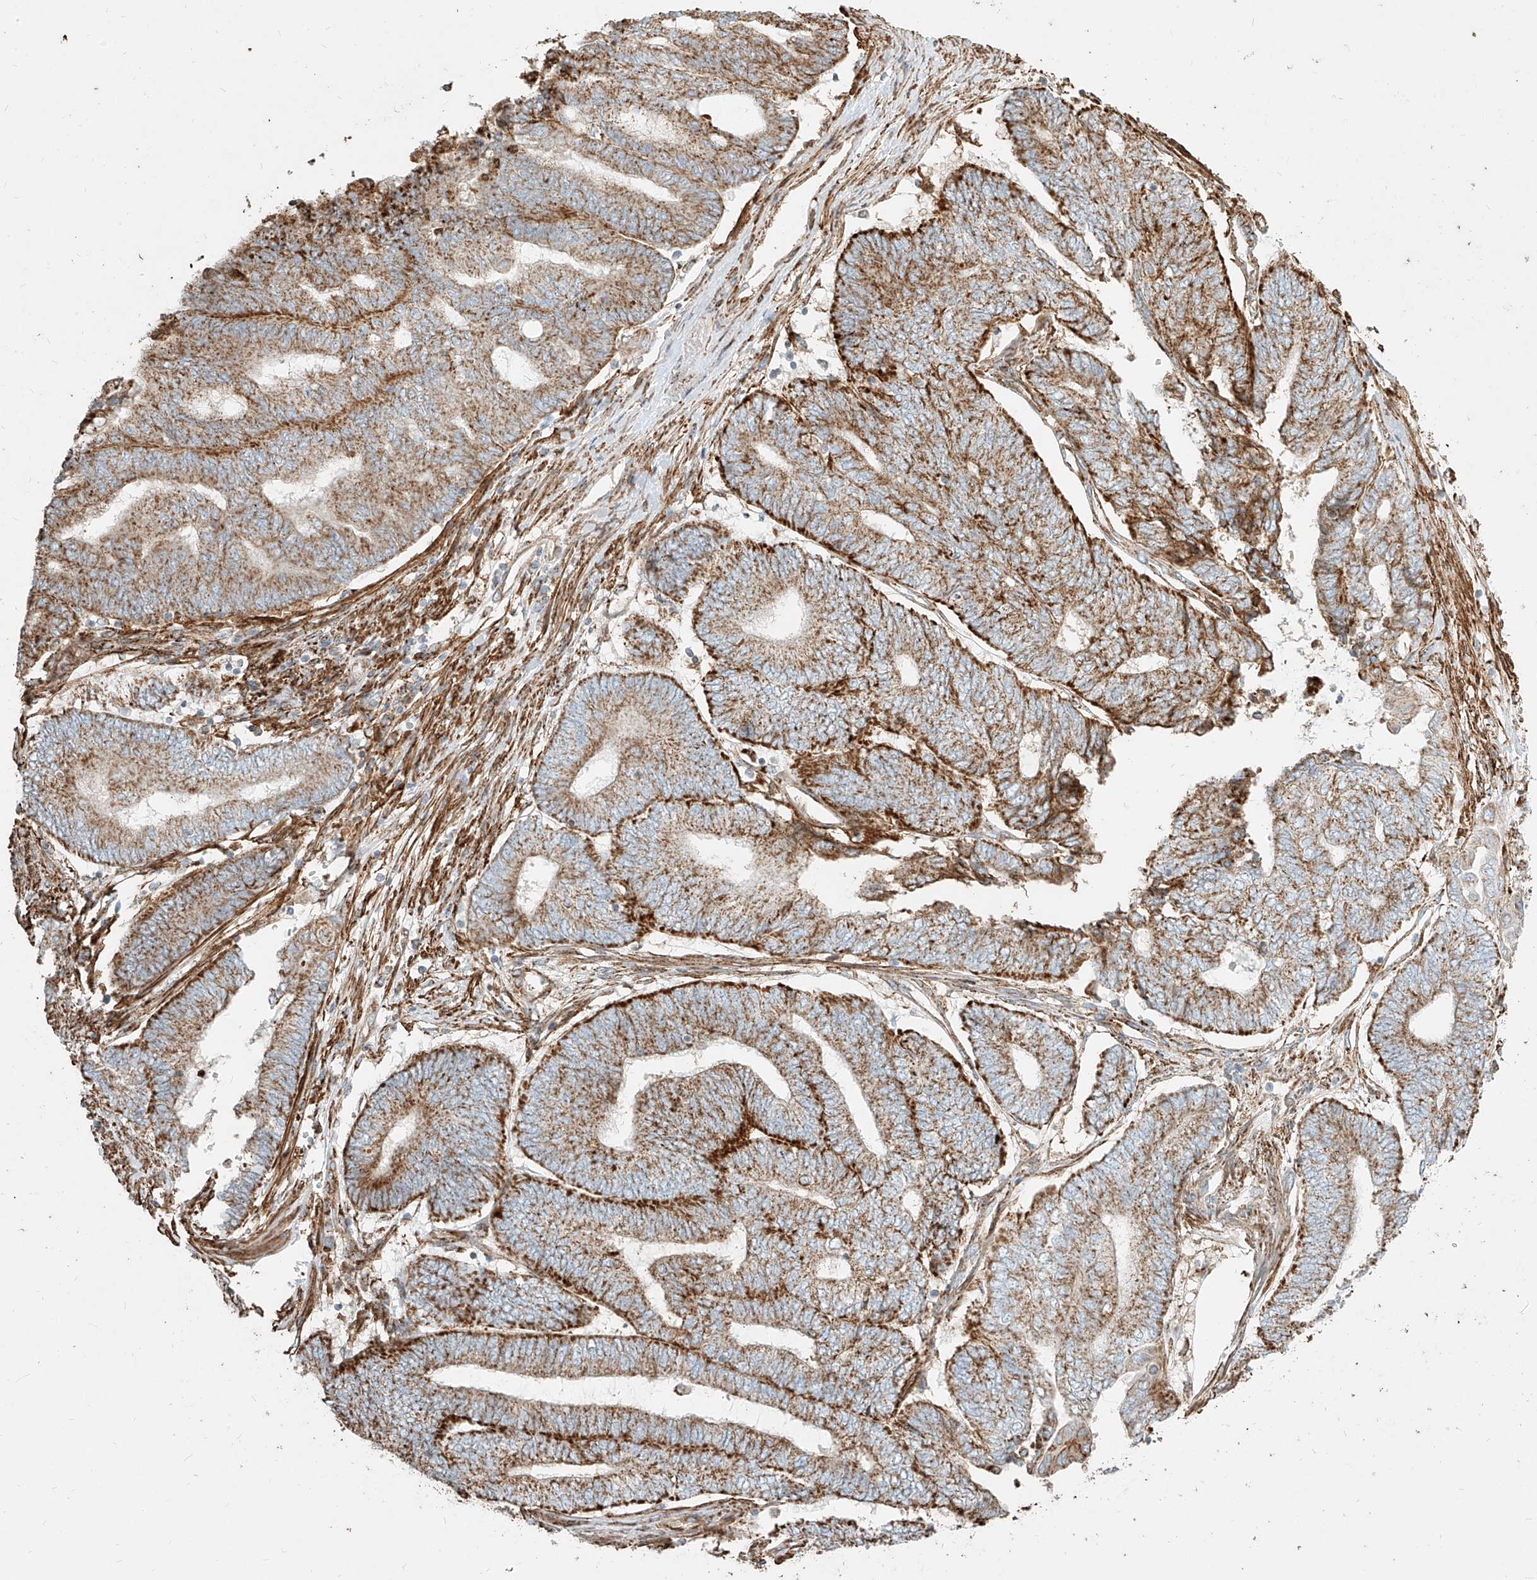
{"staining": {"intensity": "strong", "quantity": "25%-75%", "location": "cytoplasmic/membranous"}, "tissue": "endometrial cancer", "cell_type": "Tumor cells", "image_type": "cancer", "snomed": [{"axis": "morphology", "description": "Adenocarcinoma, NOS"}, {"axis": "topography", "description": "Uterus"}, {"axis": "topography", "description": "Endometrium"}], "caption": "A high amount of strong cytoplasmic/membranous positivity is identified in about 25%-75% of tumor cells in endometrial cancer tissue.", "gene": "MTX2", "patient": {"sex": "female", "age": 70}}